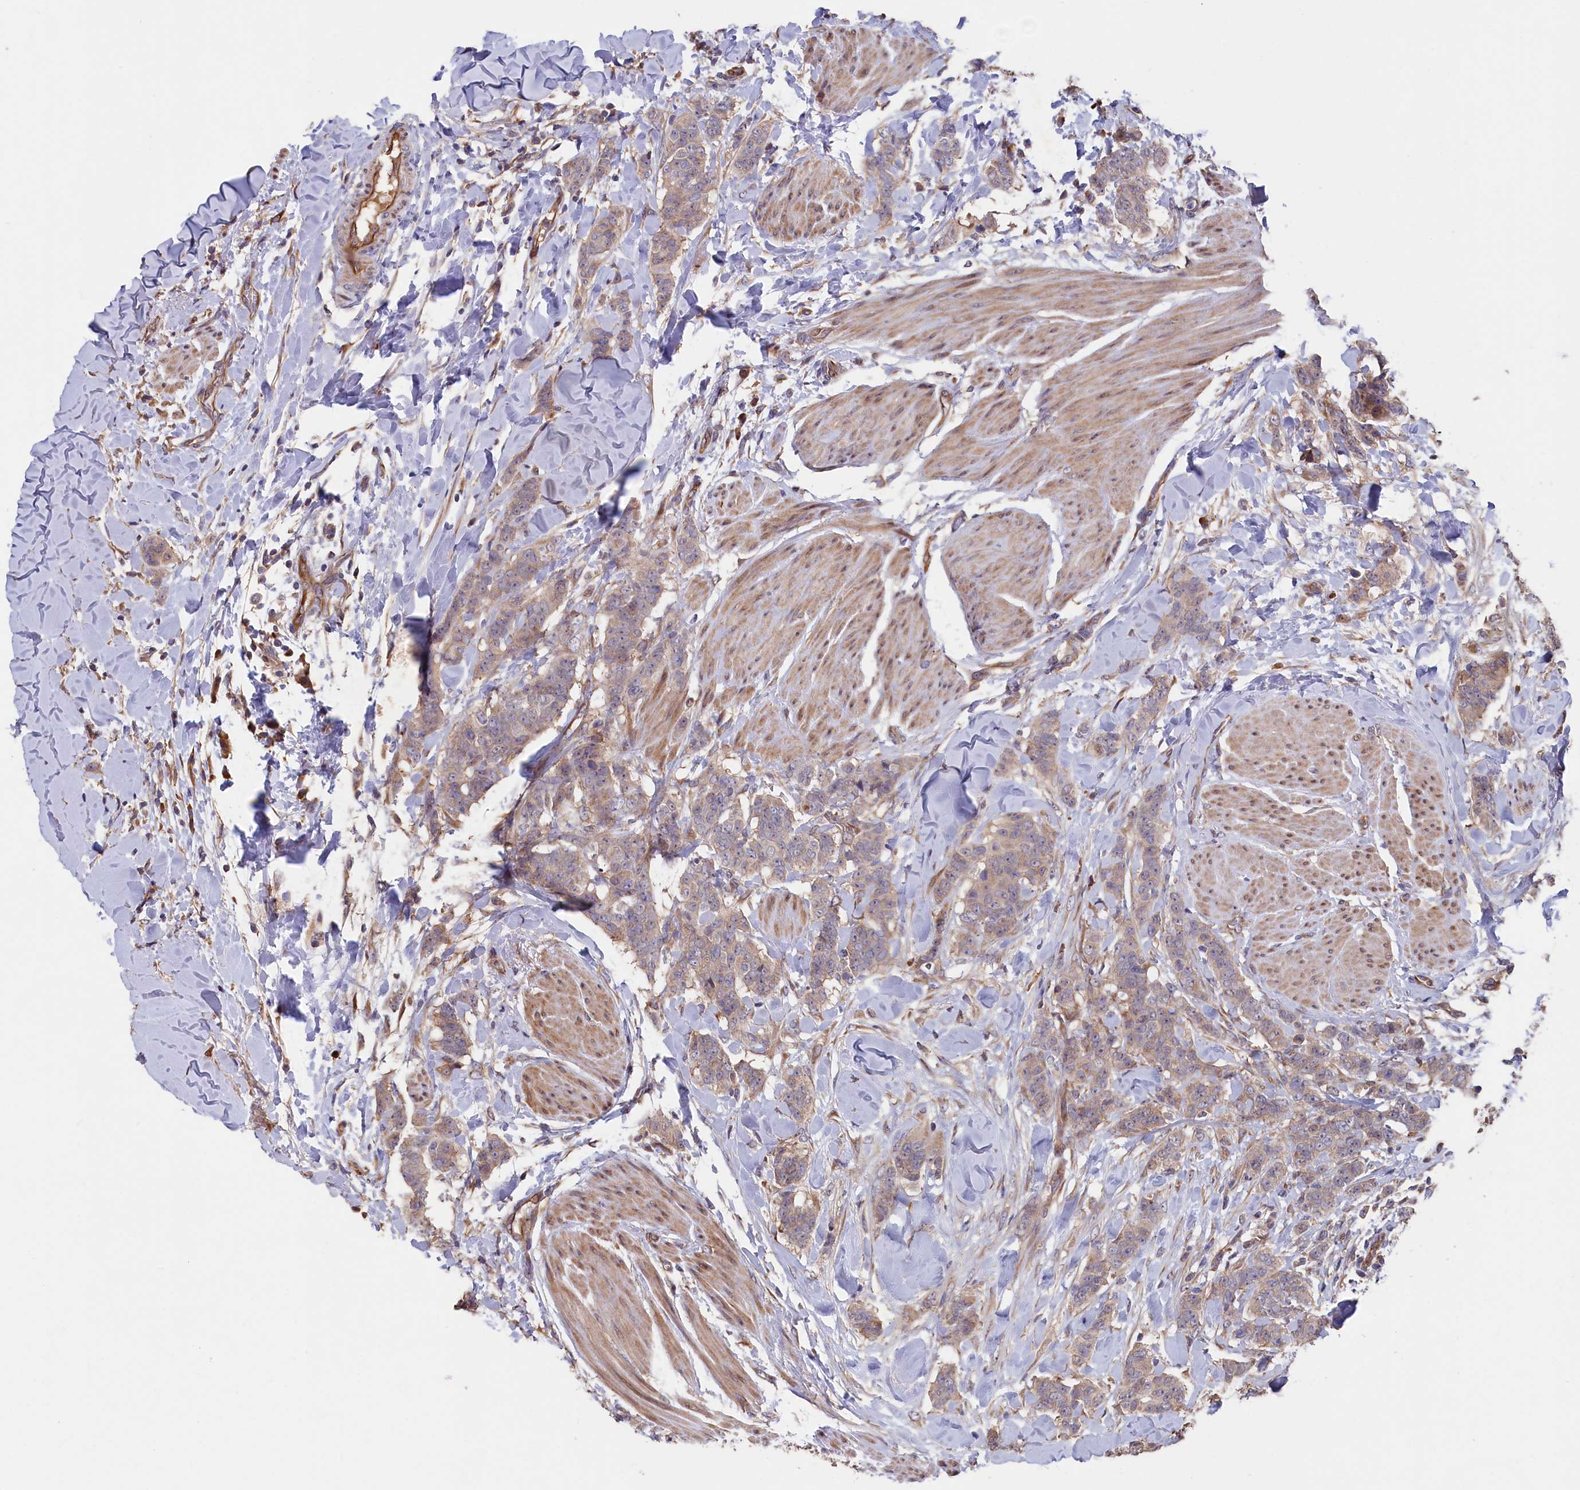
{"staining": {"intensity": "weak", "quantity": "25%-75%", "location": "cytoplasmic/membranous"}, "tissue": "breast cancer", "cell_type": "Tumor cells", "image_type": "cancer", "snomed": [{"axis": "morphology", "description": "Duct carcinoma"}, {"axis": "topography", "description": "Breast"}], "caption": "Immunohistochemistry (DAB) staining of human breast cancer exhibits weak cytoplasmic/membranous protein positivity in approximately 25%-75% of tumor cells.", "gene": "GREB1L", "patient": {"sex": "female", "age": 40}}